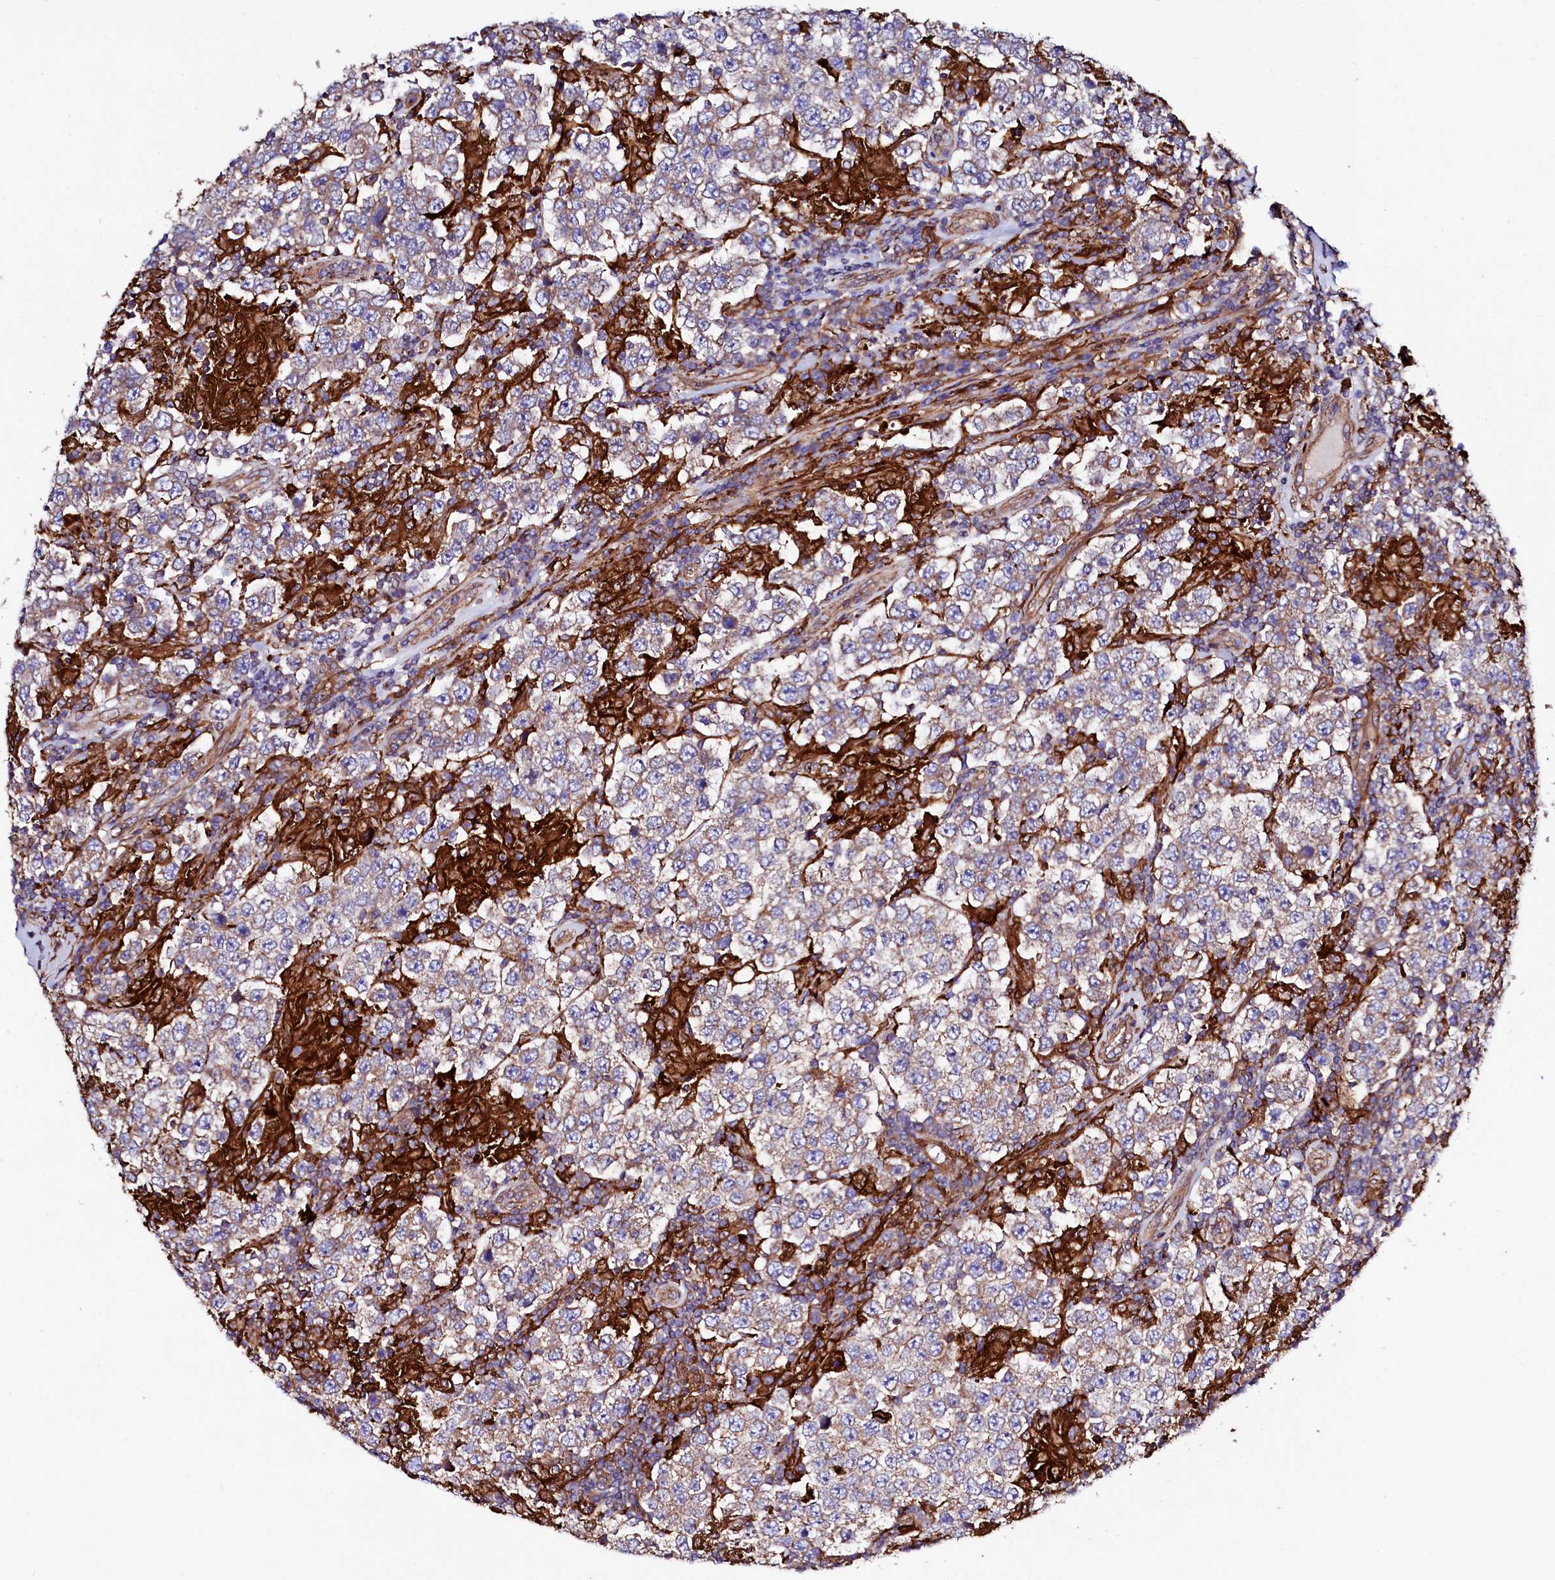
{"staining": {"intensity": "weak", "quantity": ">75%", "location": "cytoplasmic/membranous"}, "tissue": "testis cancer", "cell_type": "Tumor cells", "image_type": "cancer", "snomed": [{"axis": "morphology", "description": "Normal tissue, NOS"}, {"axis": "morphology", "description": "Urothelial carcinoma, High grade"}, {"axis": "morphology", "description": "Seminoma, NOS"}, {"axis": "morphology", "description": "Carcinoma, Embryonal, NOS"}, {"axis": "topography", "description": "Urinary bladder"}, {"axis": "topography", "description": "Testis"}], "caption": "Protein analysis of testis cancer tissue exhibits weak cytoplasmic/membranous expression in about >75% of tumor cells.", "gene": "STAMBPL1", "patient": {"sex": "male", "age": 41}}